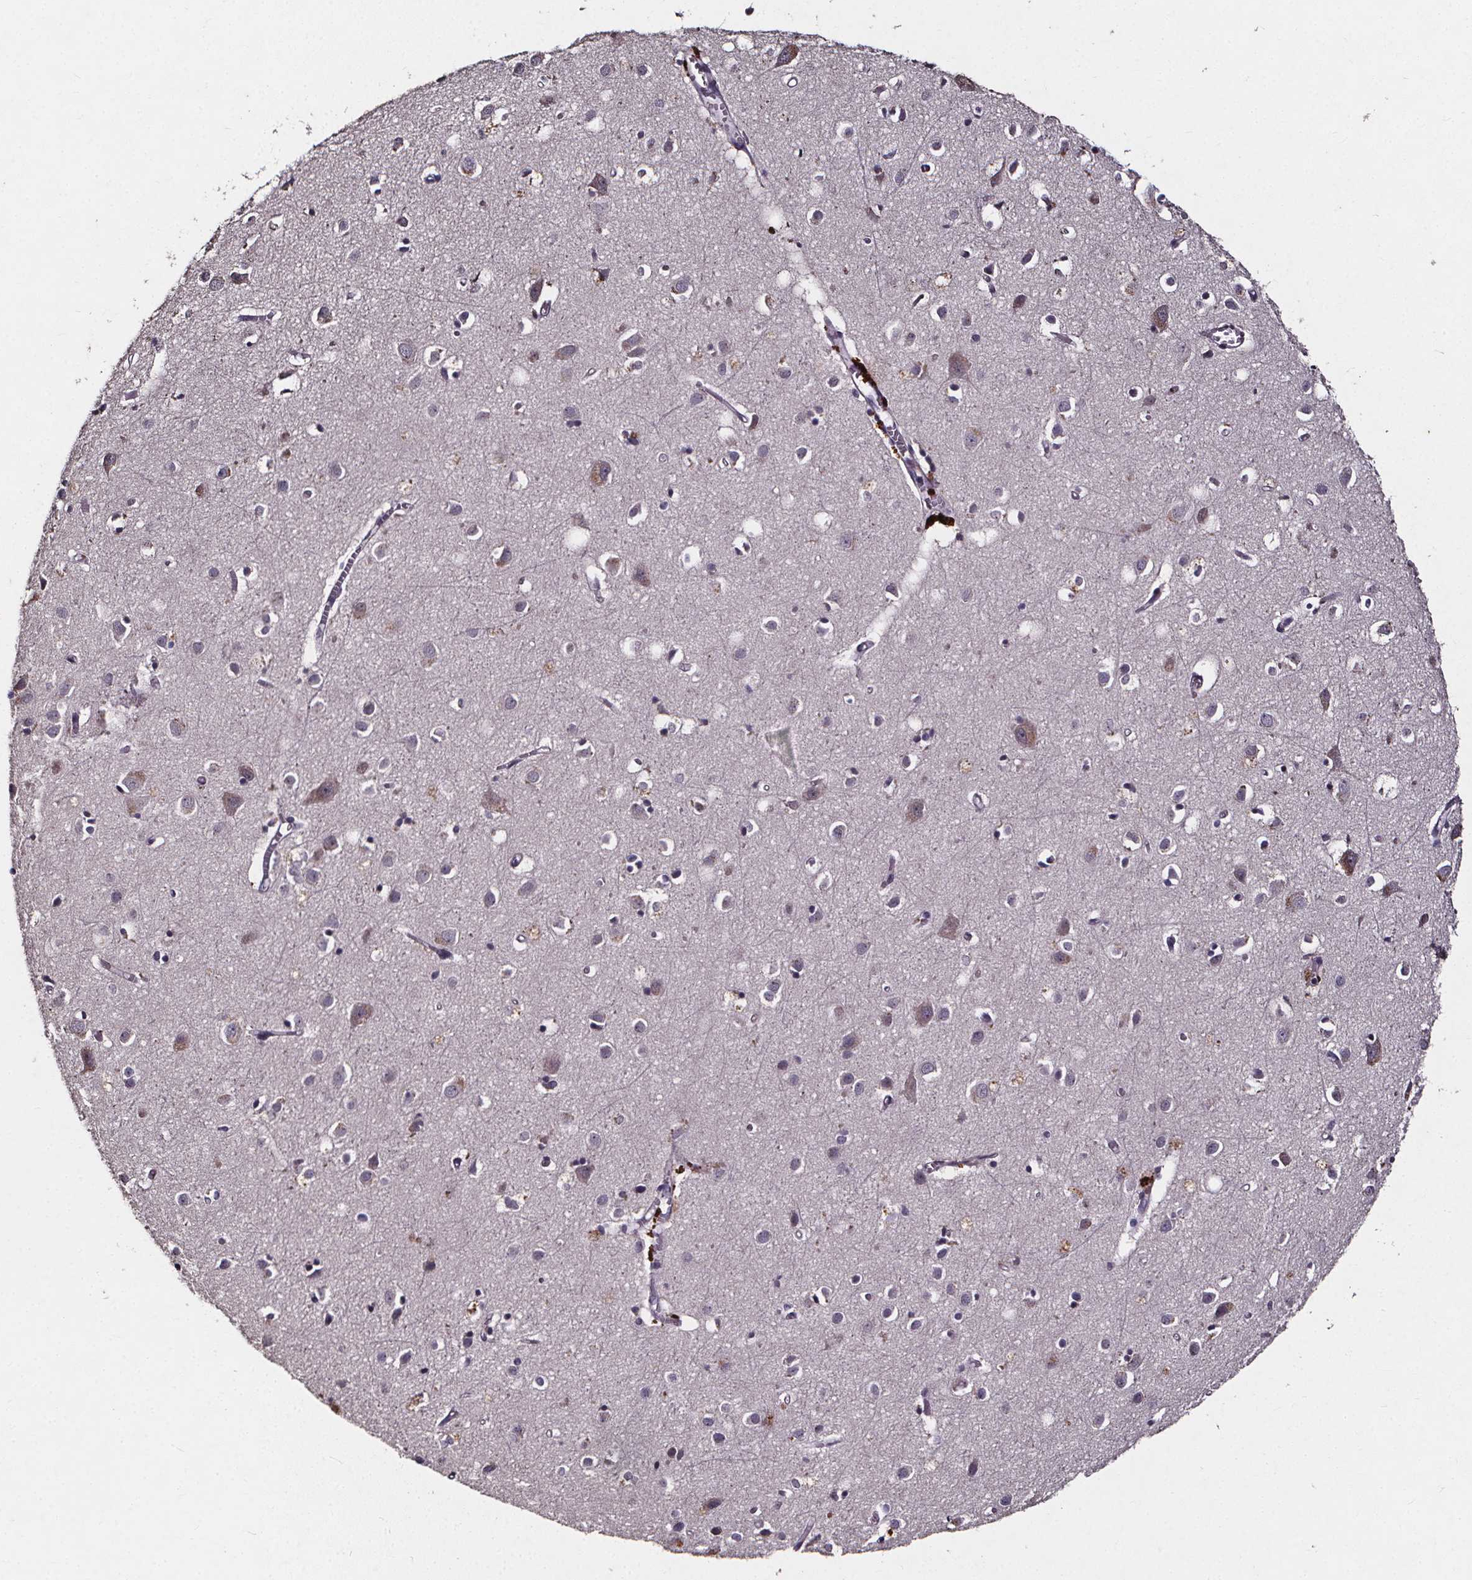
{"staining": {"intensity": "negative", "quantity": "none", "location": "none"}, "tissue": "cerebral cortex", "cell_type": "Endothelial cells", "image_type": "normal", "snomed": [{"axis": "morphology", "description": "Normal tissue, NOS"}, {"axis": "topography", "description": "Cerebral cortex"}], "caption": "The photomicrograph exhibits no significant staining in endothelial cells of cerebral cortex. The staining is performed using DAB (3,3'-diaminobenzidine) brown chromogen with nuclei counter-stained in using hematoxylin.", "gene": "SPAG8", "patient": {"sex": "male", "age": 70}}